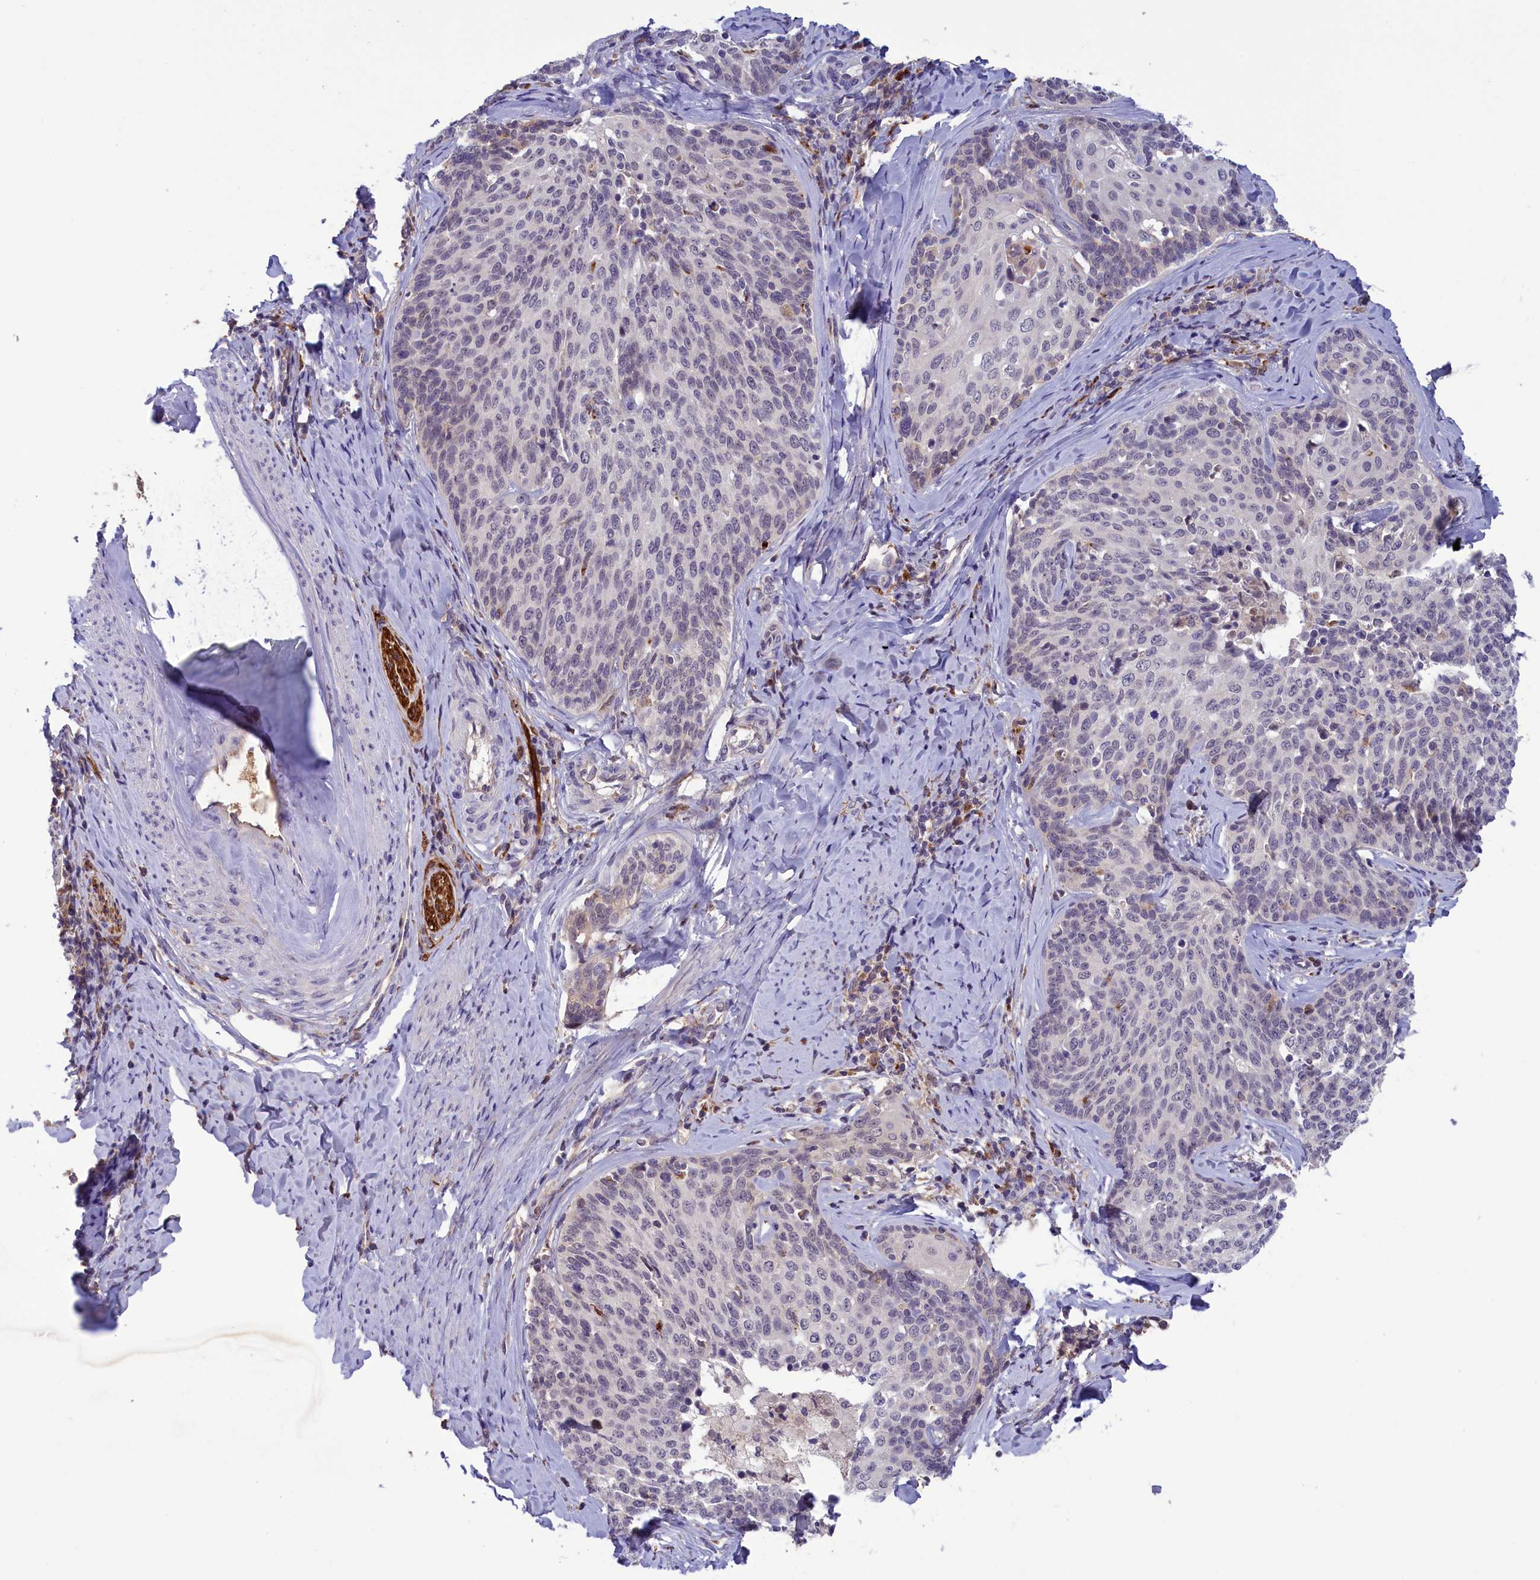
{"staining": {"intensity": "negative", "quantity": "none", "location": "none"}, "tissue": "cervical cancer", "cell_type": "Tumor cells", "image_type": "cancer", "snomed": [{"axis": "morphology", "description": "Squamous cell carcinoma, NOS"}, {"axis": "topography", "description": "Cervix"}], "caption": "This is an immunohistochemistry (IHC) photomicrograph of human cervical squamous cell carcinoma. There is no expression in tumor cells.", "gene": "STYX", "patient": {"sex": "female", "age": 50}}